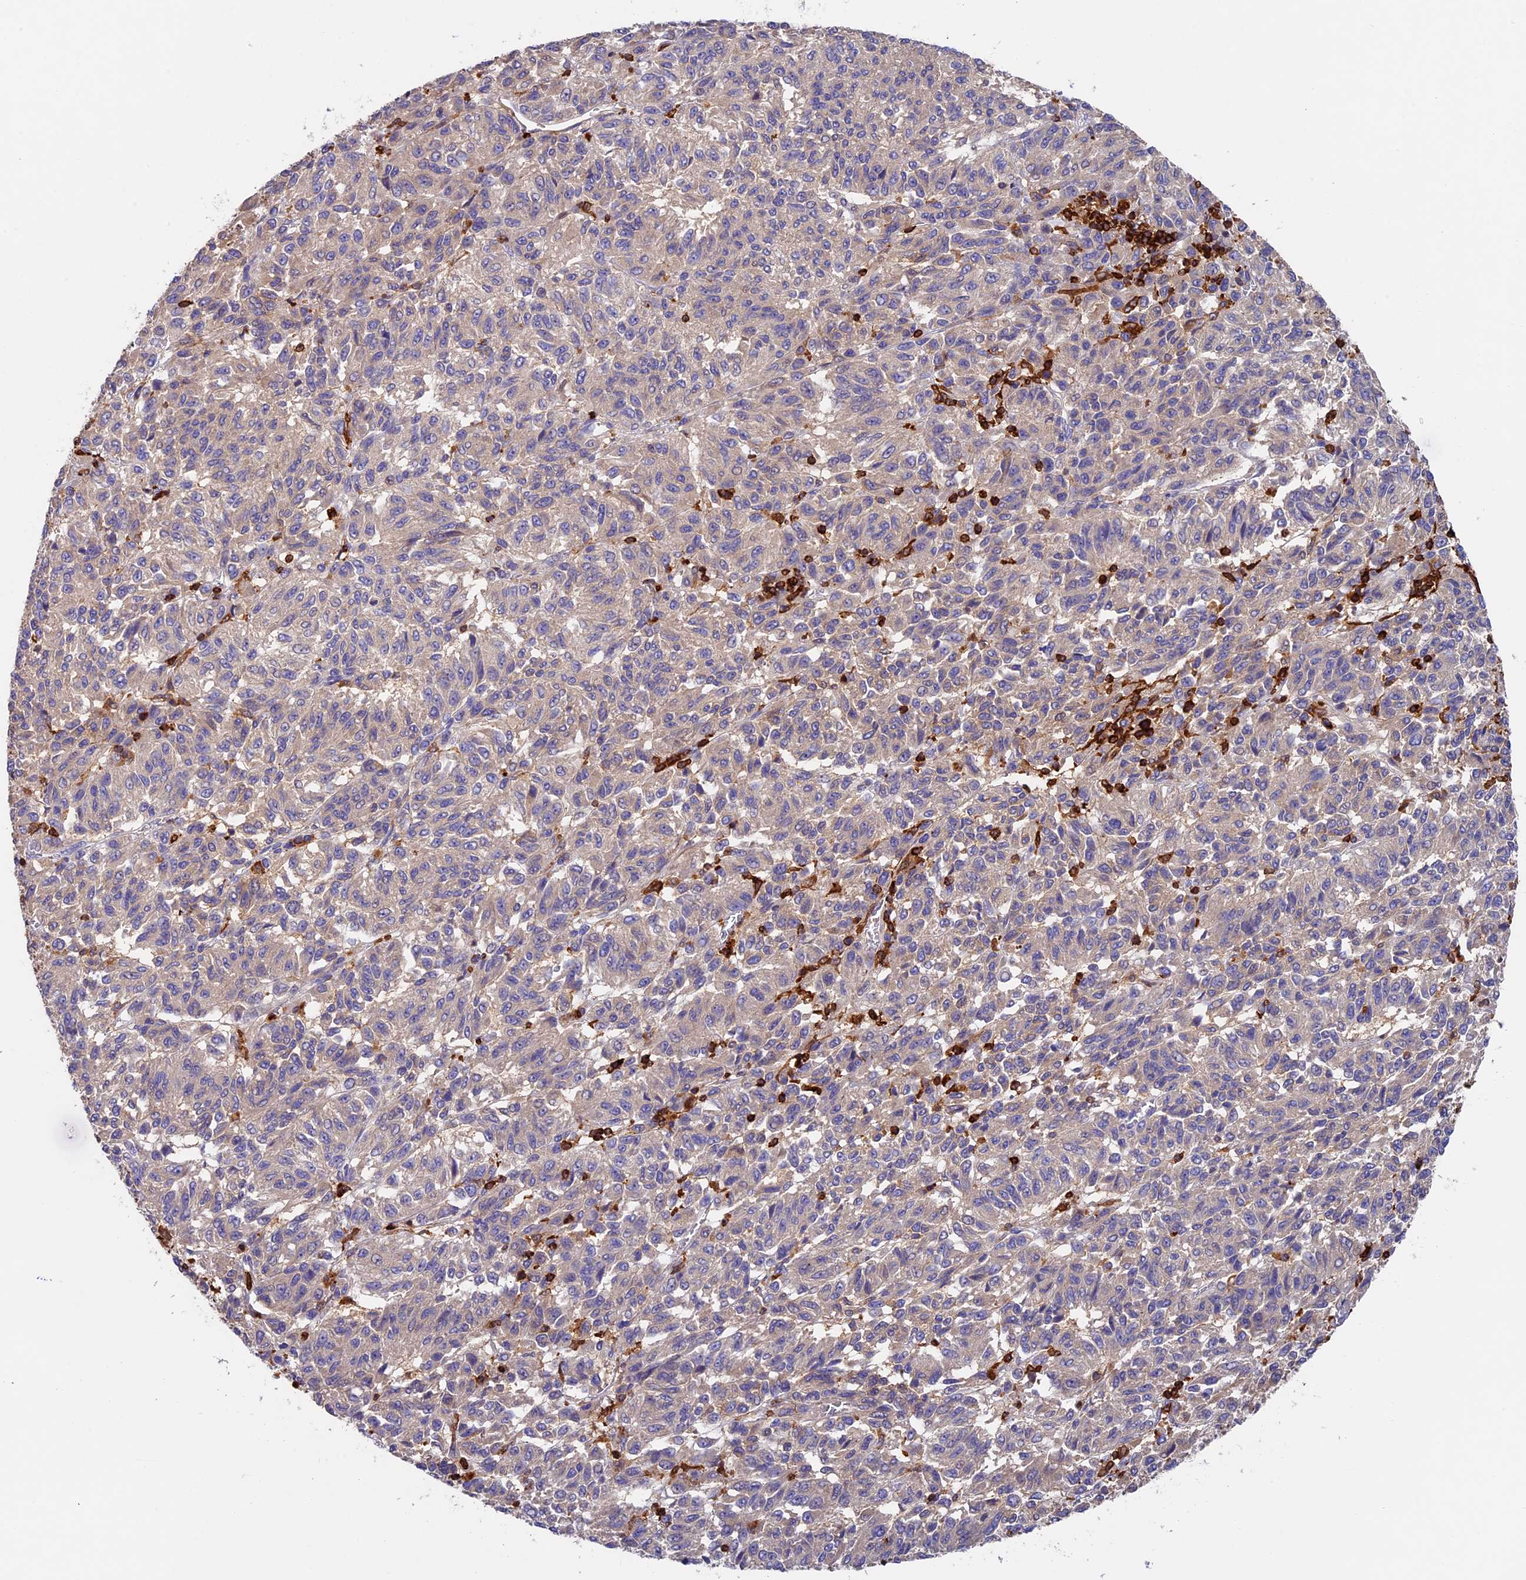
{"staining": {"intensity": "weak", "quantity": "25%-75%", "location": "cytoplasmic/membranous"}, "tissue": "melanoma", "cell_type": "Tumor cells", "image_type": "cancer", "snomed": [{"axis": "morphology", "description": "Malignant melanoma, Metastatic site"}, {"axis": "topography", "description": "Lung"}], "caption": "This histopathology image shows IHC staining of malignant melanoma (metastatic site), with low weak cytoplasmic/membranous staining in approximately 25%-75% of tumor cells.", "gene": "ADAT1", "patient": {"sex": "male", "age": 64}}